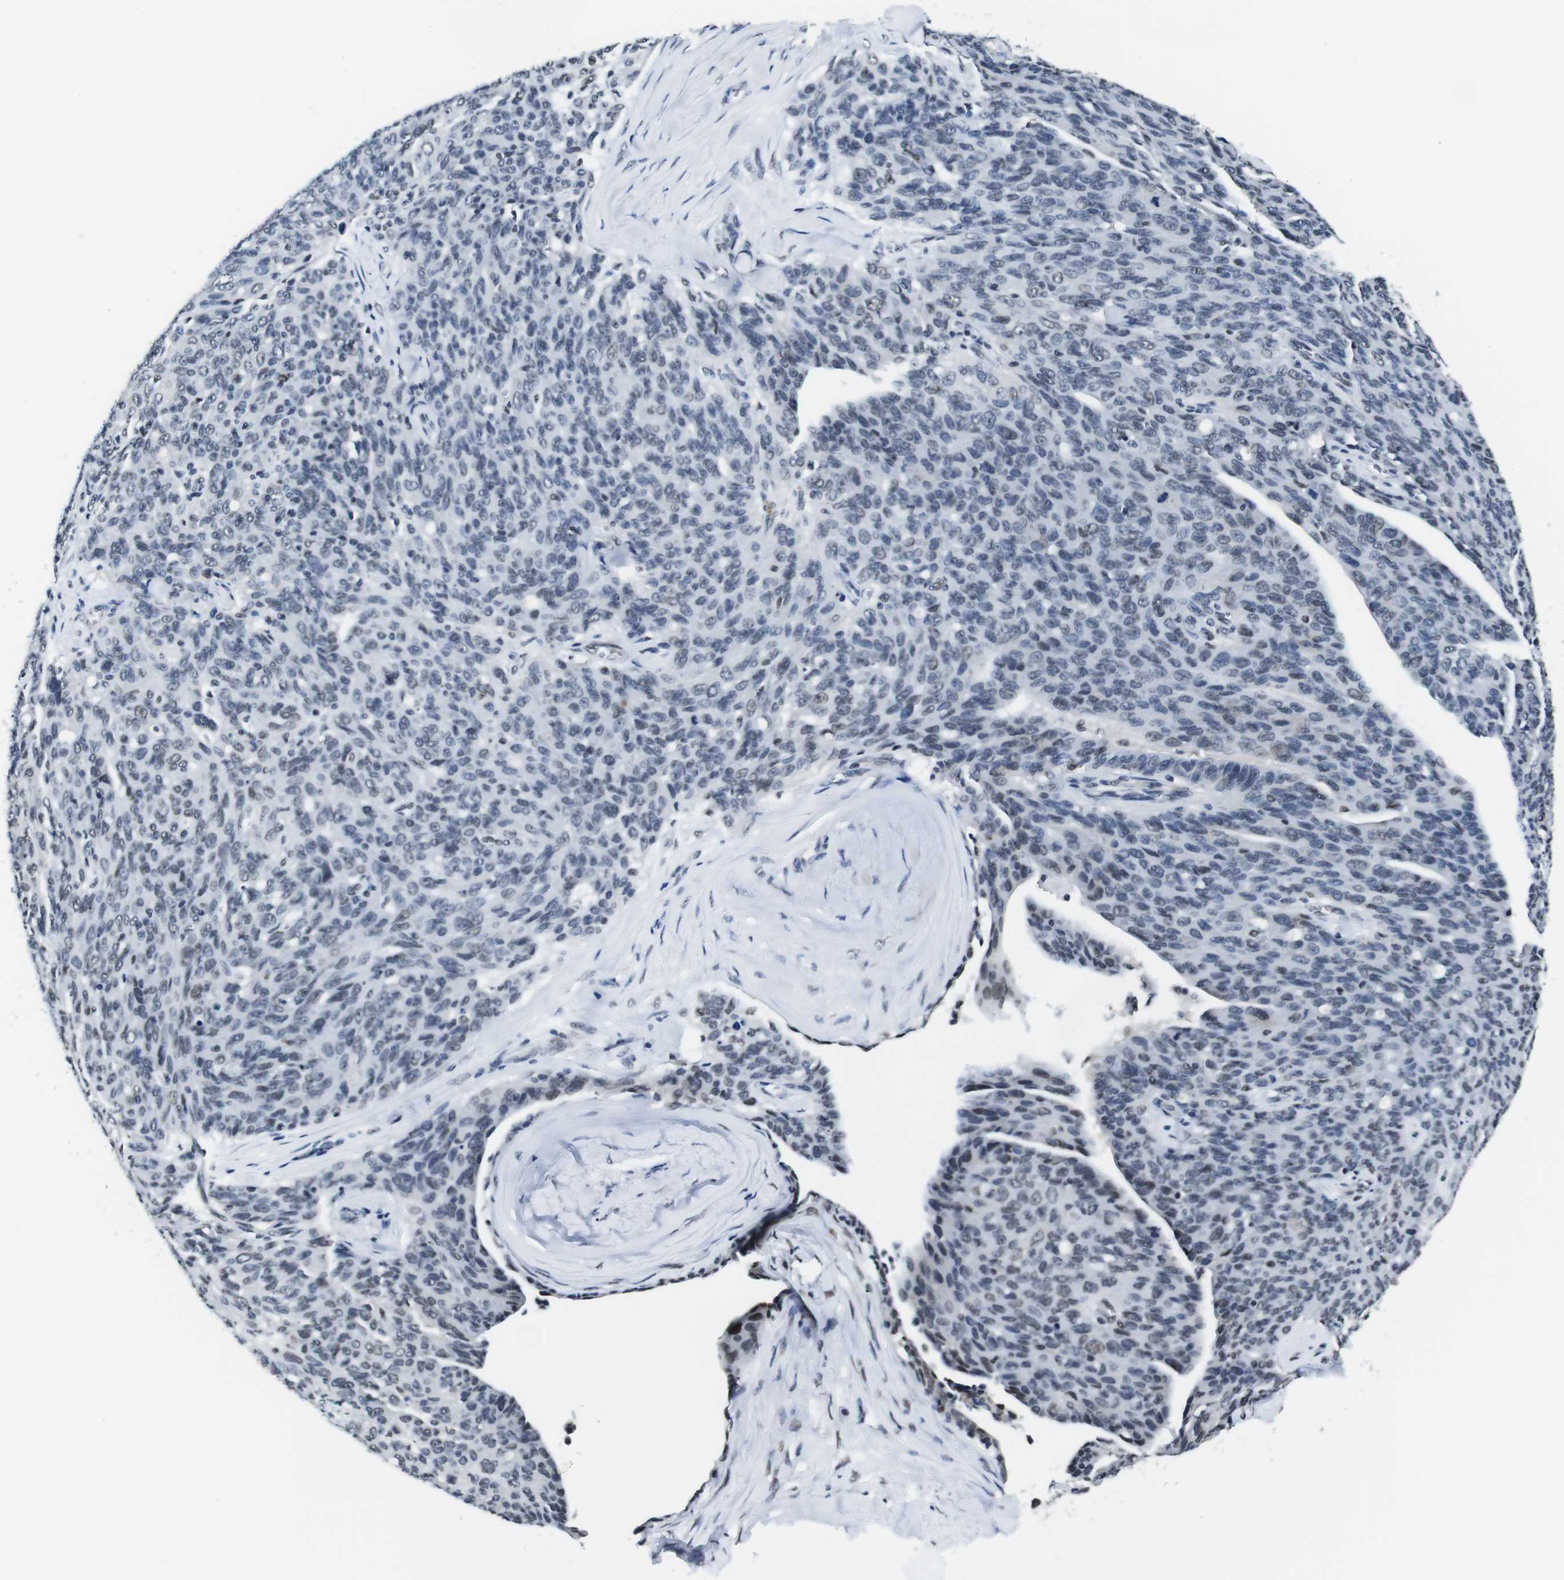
{"staining": {"intensity": "weak", "quantity": "<25%", "location": "nuclear"}, "tissue": "ovarian cancer", "cell_type": "Tumor cells", "image_type": "cancer", "snomed": [{"axis": "morphology", "description": "Carcinoma, endometroid"}, {"axis": "topography", "description": "Ovary"}], "caption": "Histopathology image shows no significant protein positivity in tumor cells of ovarian endometroid carcinoma. The staining was performed using DAB (3,3'-diaminobenzidine) to visualize the protein expression in brown, while the nuclei were stained in blue with hematoxylin (Magnification: 20x).", "gene": "ILDR2", "patient": {"sex": "female", "age": 60}}